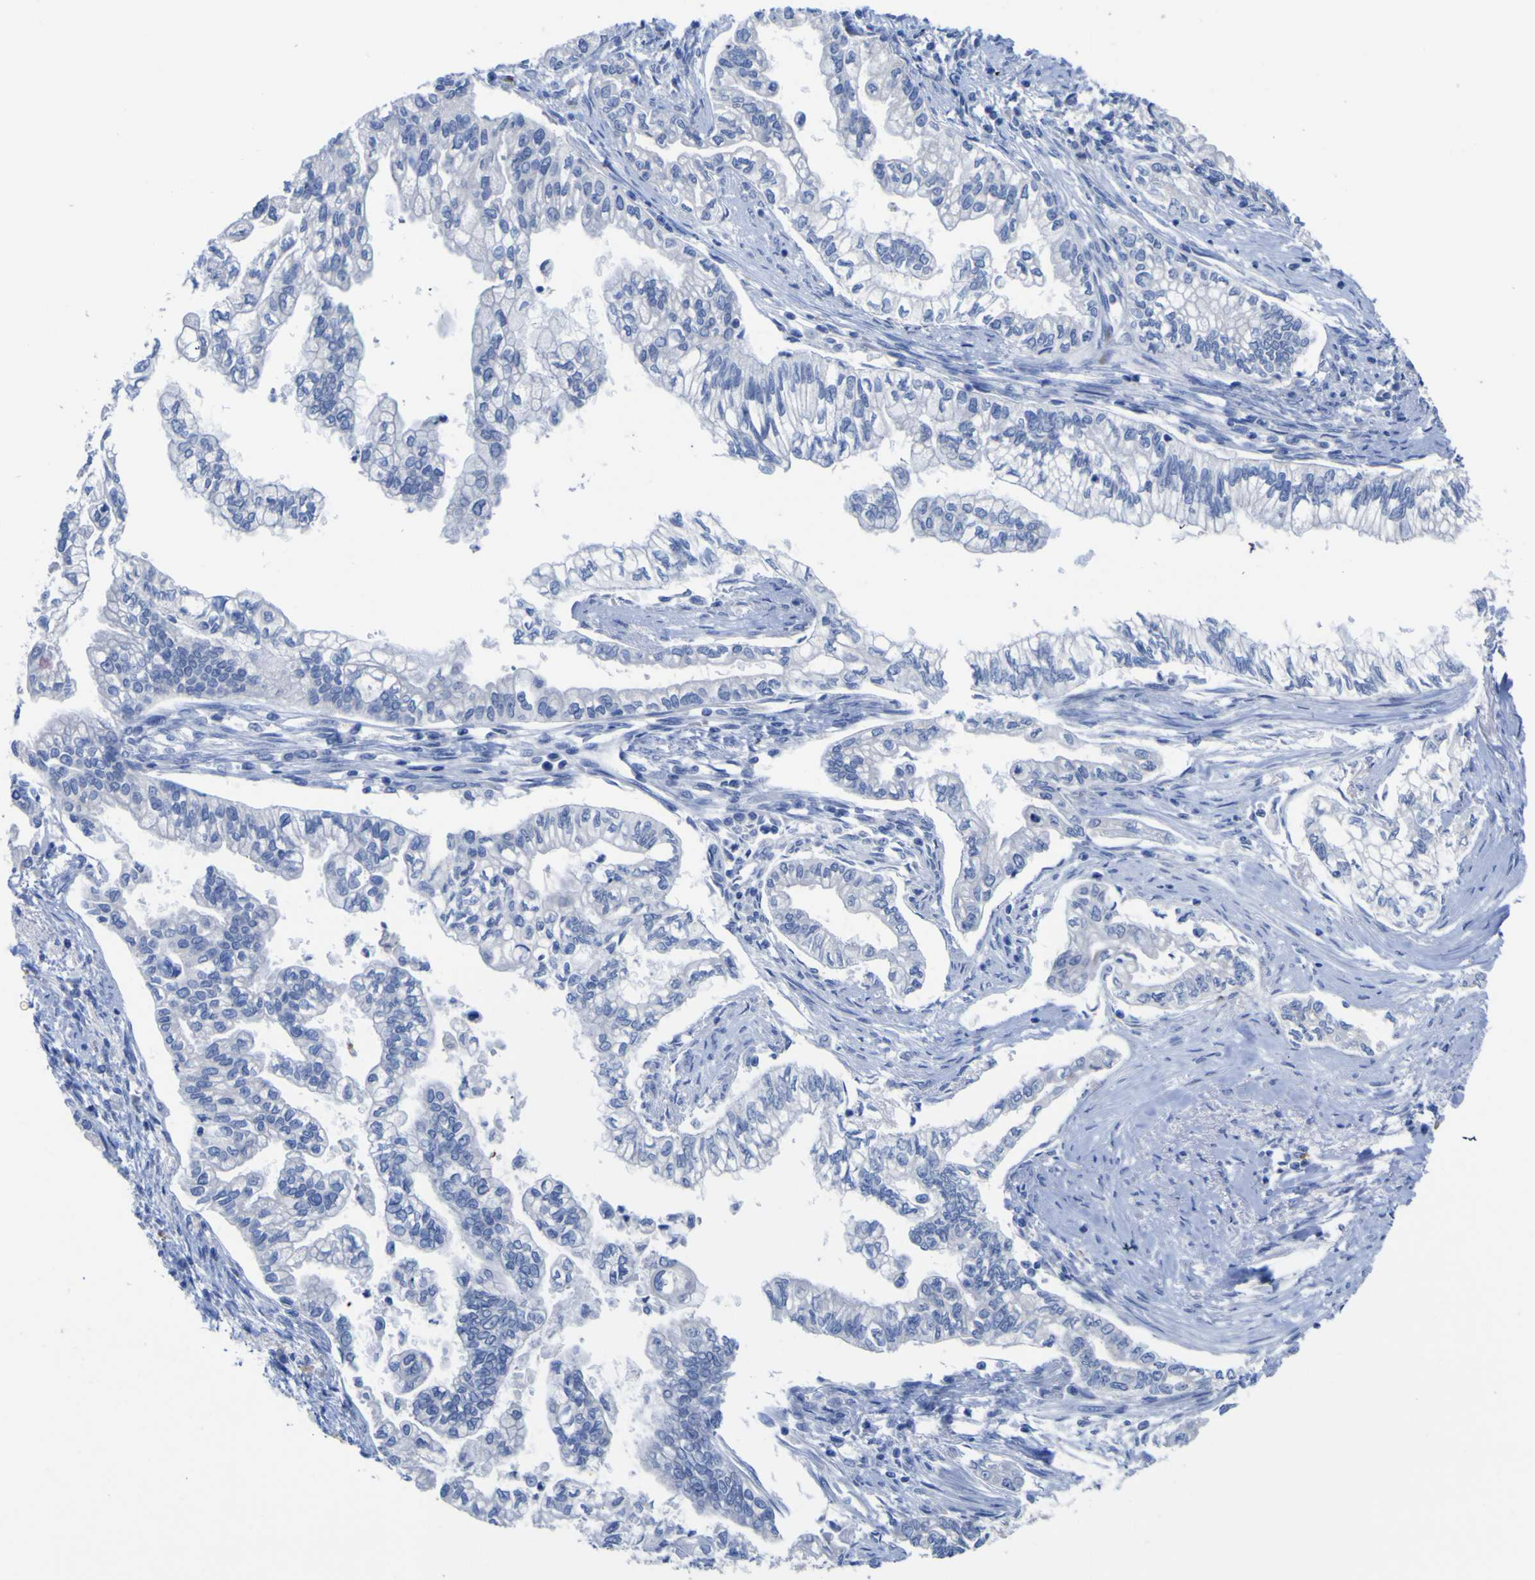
{"staining": {"intensity": "negative", "quantity": "none", "location": "none"}, "tissue": "pancreatic cancer", "cell_type": "Tumor cells", "image_type": "cancer", "snomed": [{"axis": "morphology", "description": "Normal tissue, NOS"}, {"axis": "topography", "description": "Pancreas"}], "caption": "DAB (3,3'-diaminobenzidine) immunohistochemical staining of human pancreatic cancer displays no significant expression in tumor cells.", "gene": "GCM1", "patient": {"sex": "male", "age": 42}}